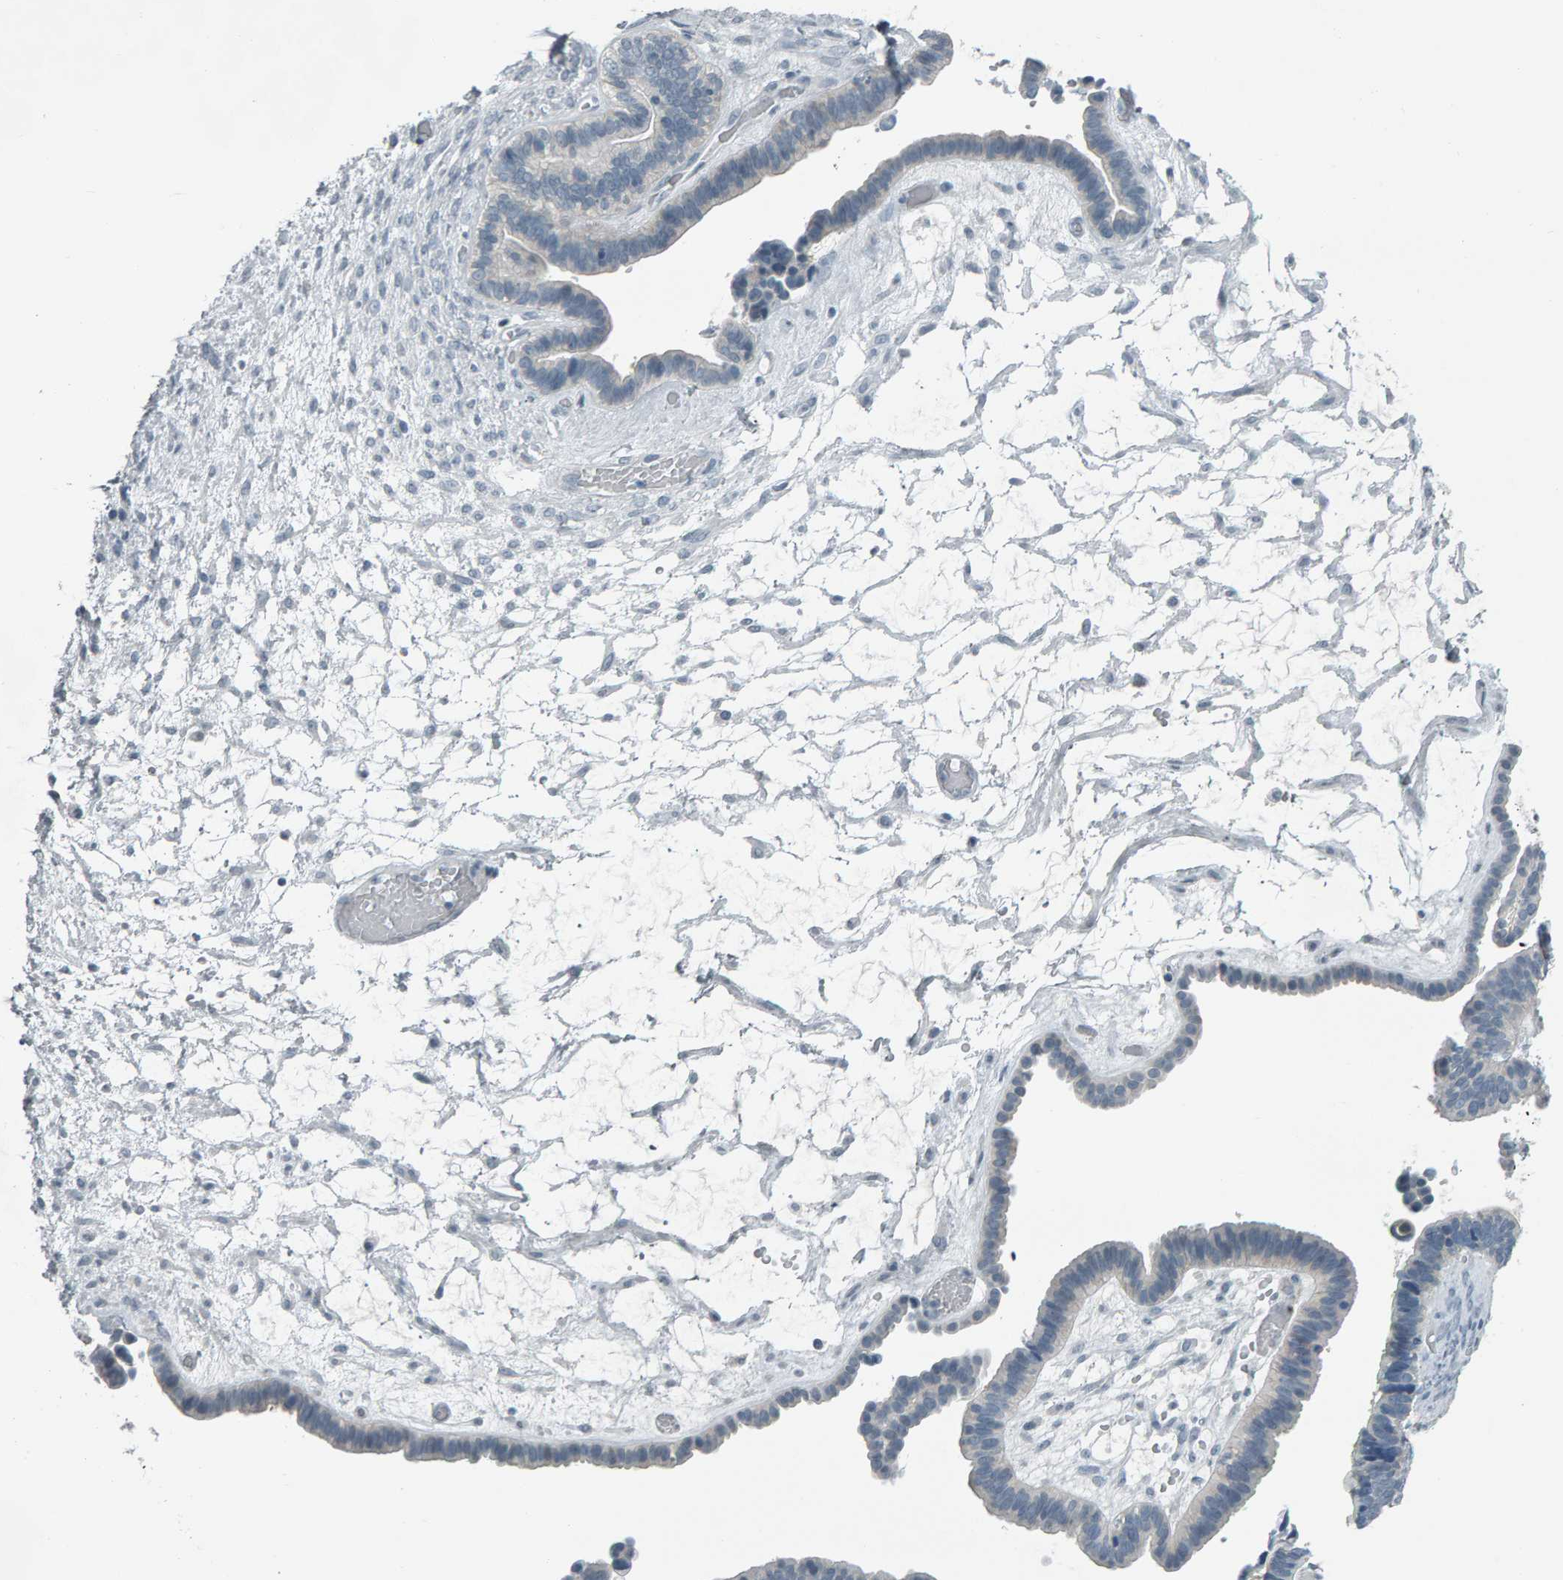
{"staining": {"intensity": "negative", "quantity": "none", "location": "none"}, "tissue": "ovarian cancer", "cell_type": "Tumor cells", "image_type": "cancer", "snomed": [{"axis": "morphology", "description": "Cystadenocarcinoma, serous, NOS"}, {"axis": "topography", "description": "Ovary"}], "caption": "High power microscopy image of an immunohistochemistry image of ovarian cancer, revealing no significant positivity in tumor cells. (Immunohistochemistry, brightfield microscopy, high magnification).", "gene": "PYY", "patient": {"sex": "female", "age": 56}}